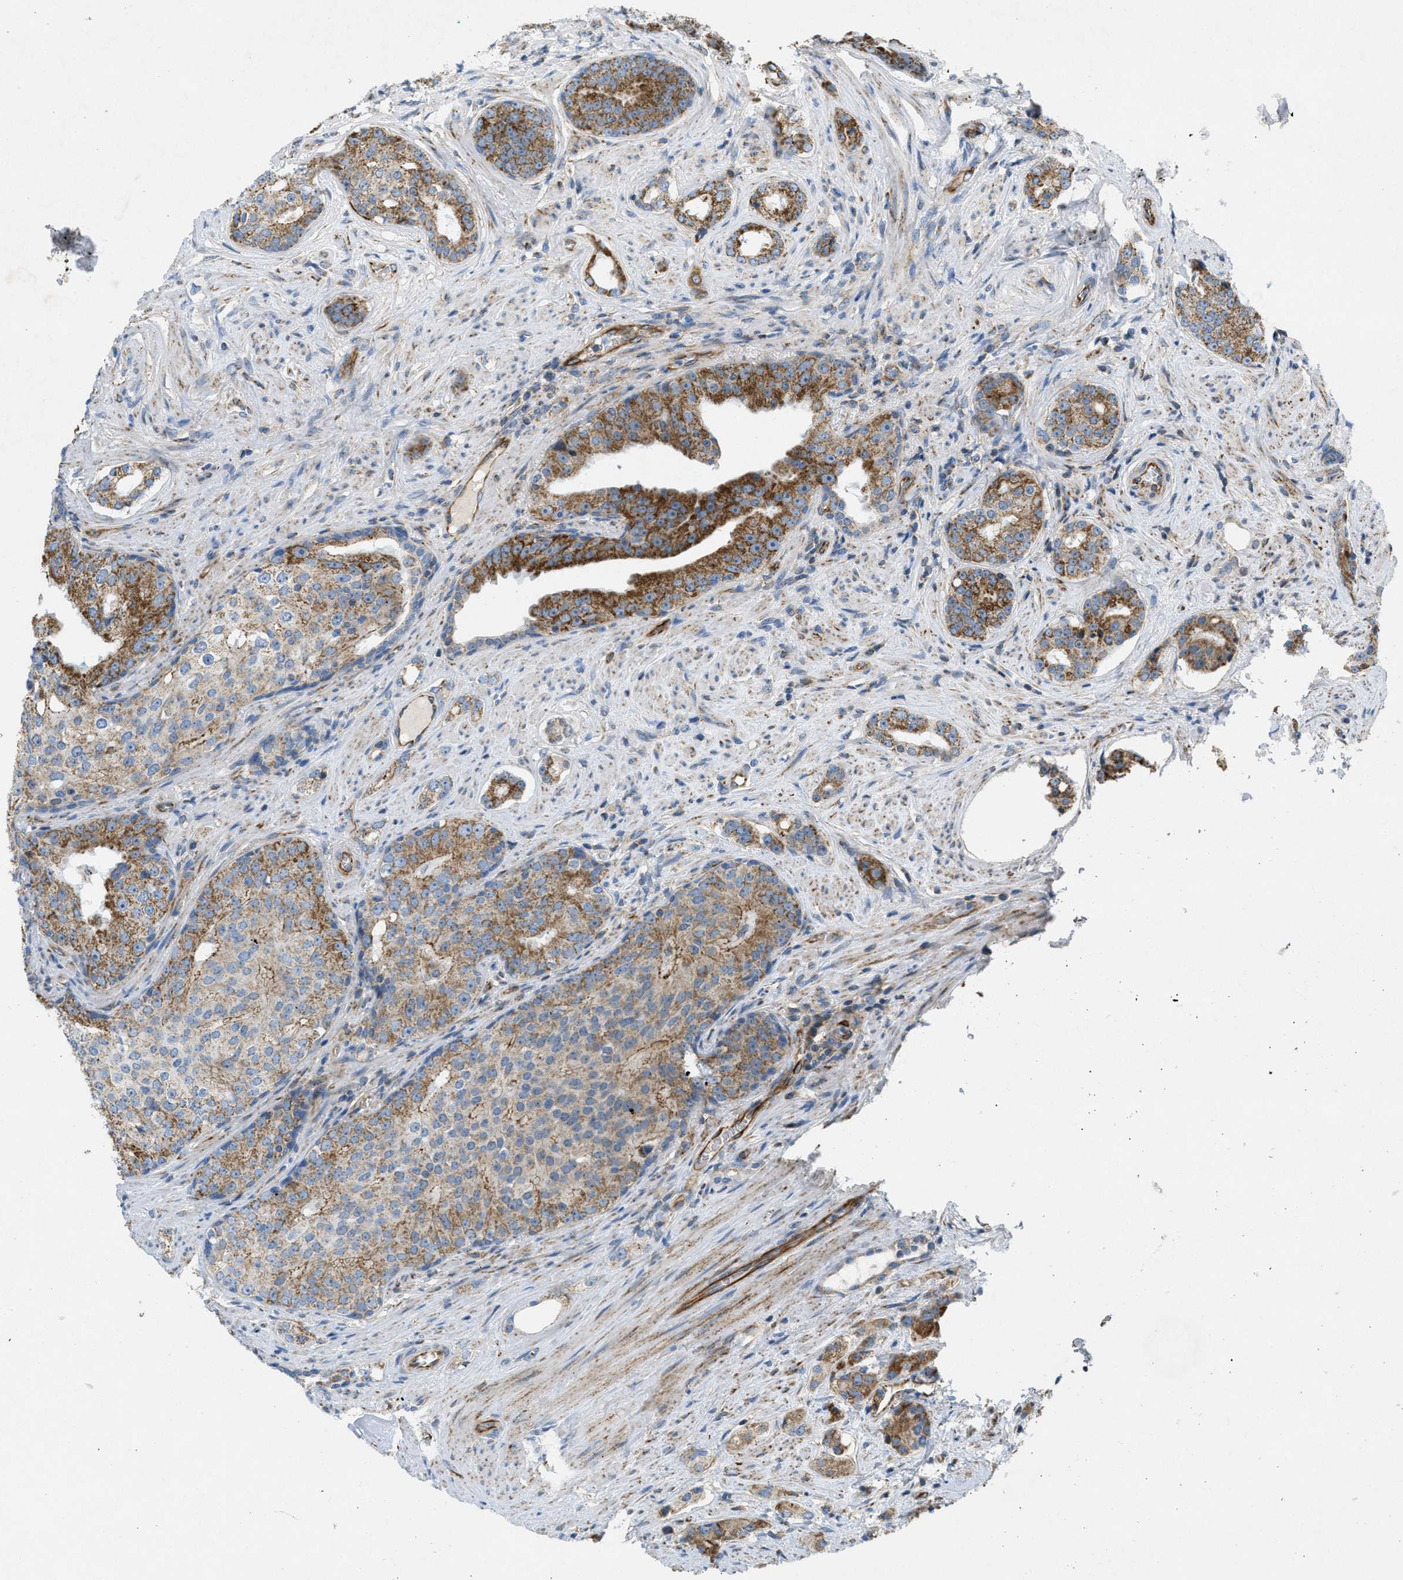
{"staining": {"intensity": "strong", "quantity": ">75%", "location": "cytoplasmic/membranous"}, "tissue": "prostate cancer", "cell_type": "Tumor cells", "image_type": "cancer", "snomed": [{"axis": "morphology", "description": "Adenocarcinoma, High grade"}, {"axis": "topography", "description": "Prostate"}], "caption": "High-magnification brightfield microscopy of prostate cancer (adenocarcinoma (high-grade)) stained with DAB (brown) and counterstained with hematoxylin (blue). tumor cells exhibit strong cytoplasmic/membranous staining is appreciated in approximately>75% of cells.", "gene": "BTN3A1", "patient": {"sex": "male", "age": 71}}